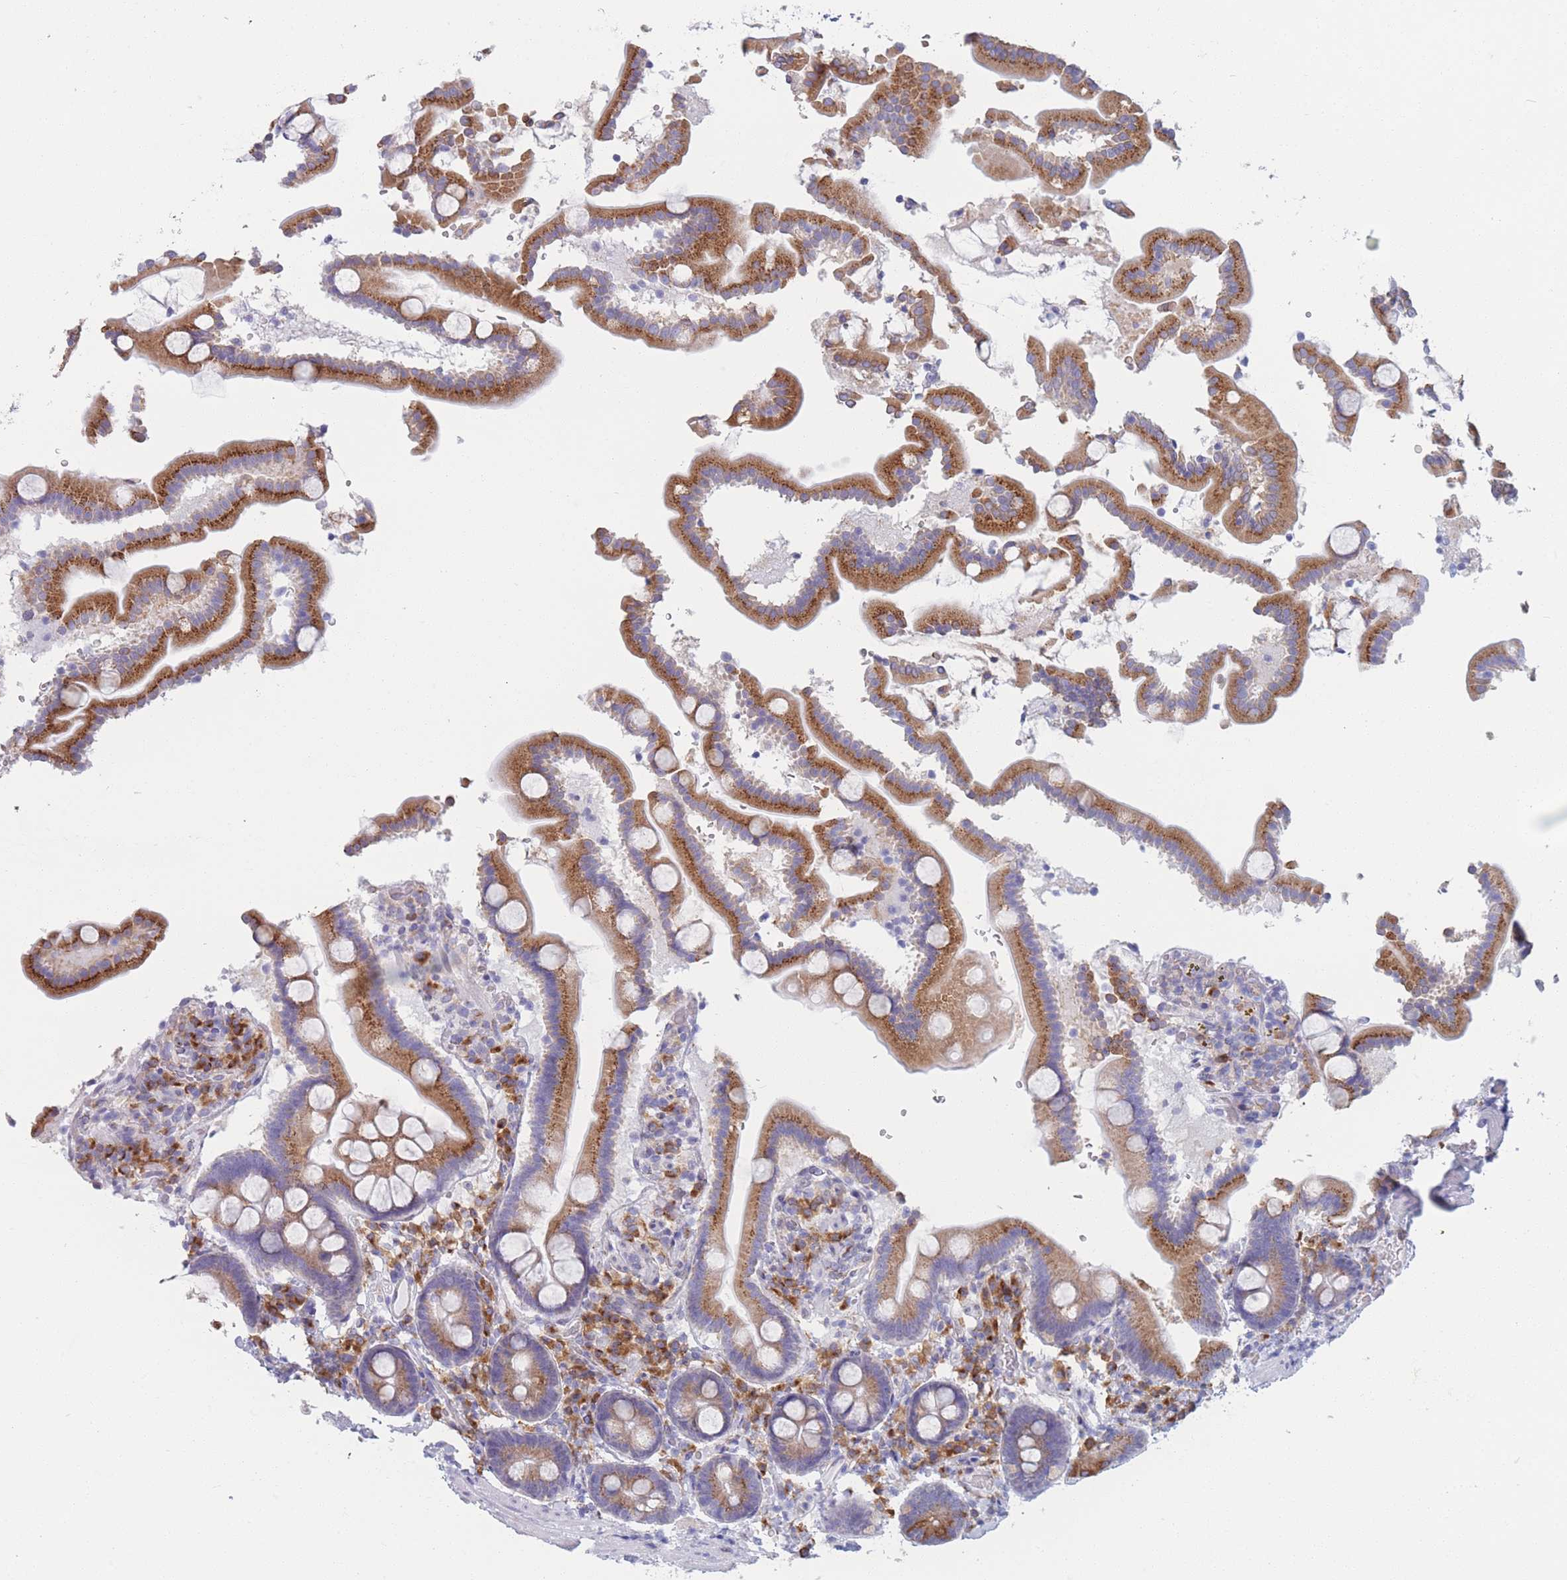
{"staining": {"intensity": "strong", "quantity": ">75%", "location": "cytoplasmic/membranous"}, "tissue": "duodenum", "cell_type": "Glandular cells", "image_type": "normal", "snomed": [{"axis": "morphology", "description": "Normal tissue, NOS"}, {"axis": "topography", "description": "Duodenum"}], "caption": "Protein expression analysis of benign duodenum displays strong cytoplasmic/membranous staining in about >75% of glandular cells. Immunohistochemistry (ihc) stains the protein in brown and the nuclei are stained blue.", "gene": "MRPL30", "patient": {"sex": "male", "age": 55}}